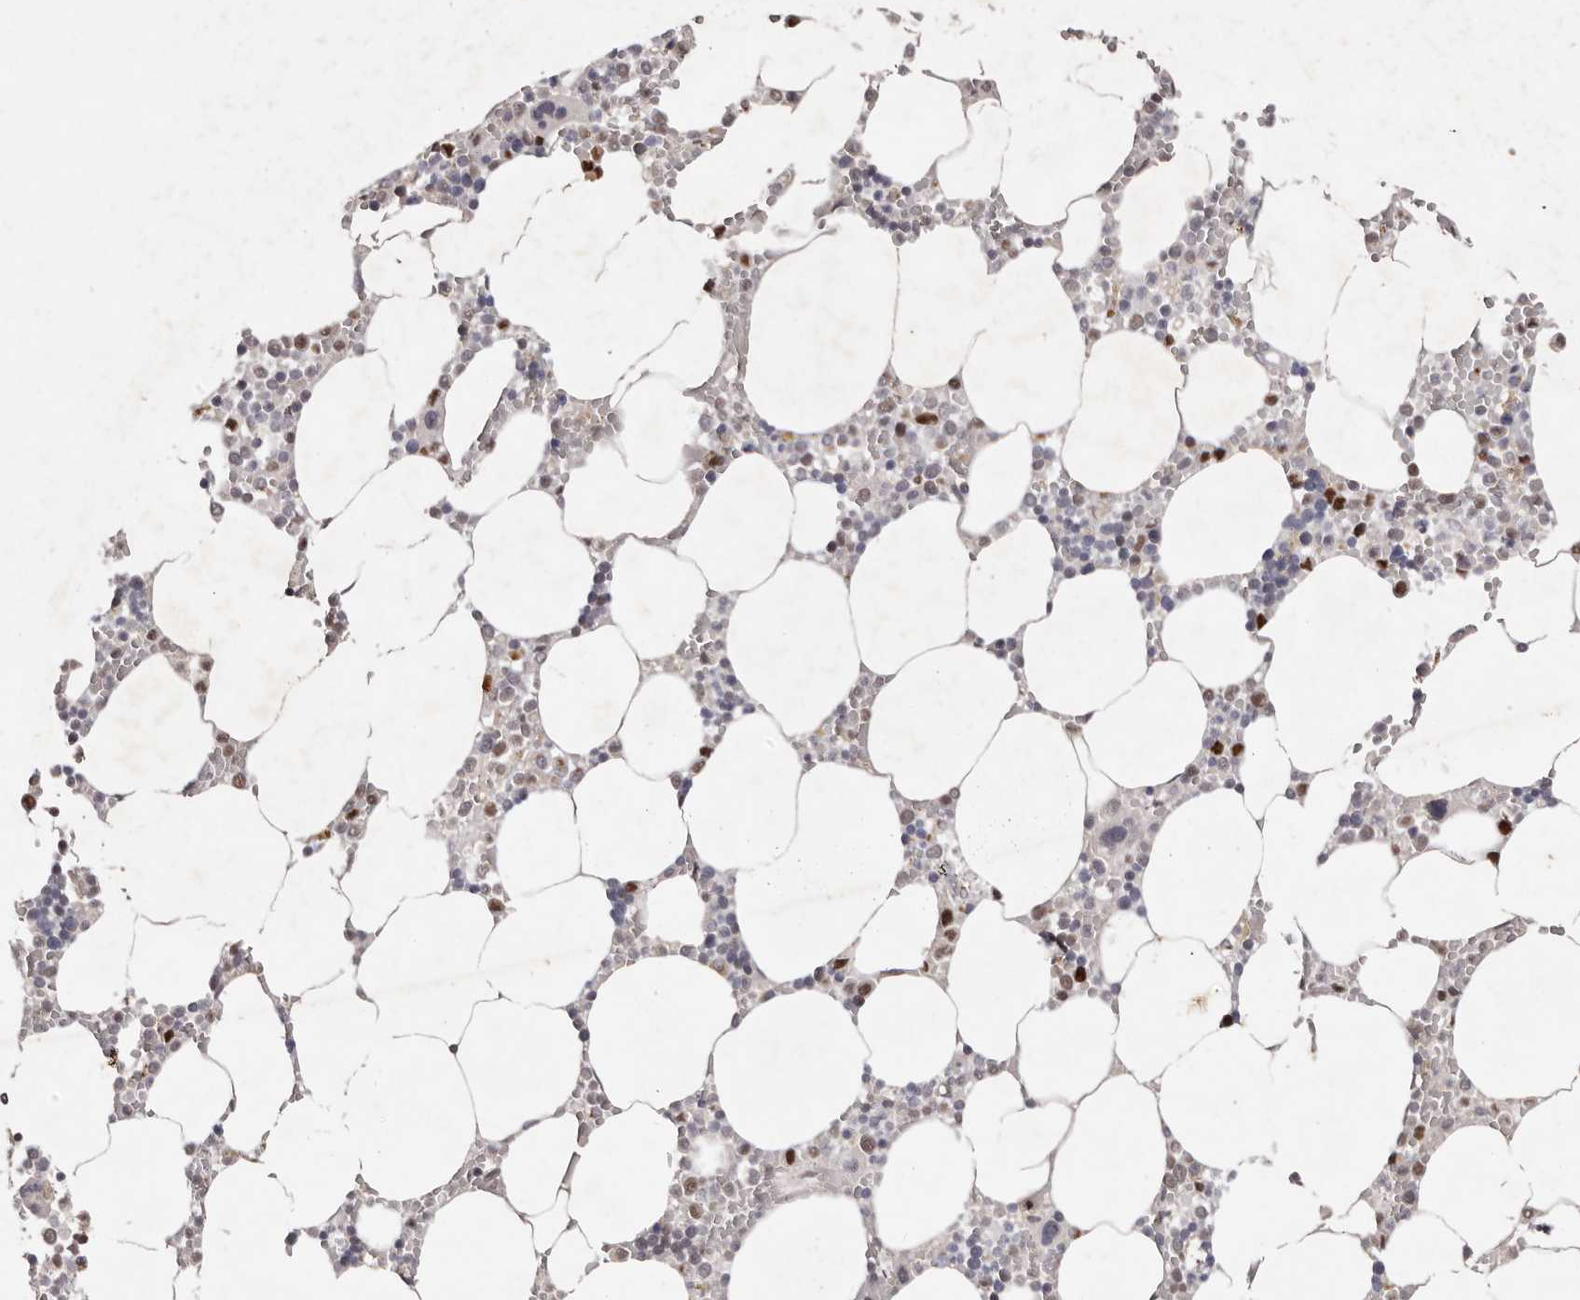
{"staining": {"intensity": "moderate", "quantity": "<25%", "location": "nuclear"}, "tissue": "bone marrow", "cell_type": "Hematopoietic cells", "image_type": "normal", "snomed": [{"axis": "morphology", "description": "Normal tissue, NOS"}, {"axis": "topography", "description": "Bone marrow"}], "caption": "Moderate nuclear expression is seen in approximately <25% of hematopoietic cells in benign bone marrow.", "gene": "KLF7", "patient": {"sex": "male", "age": 70}}